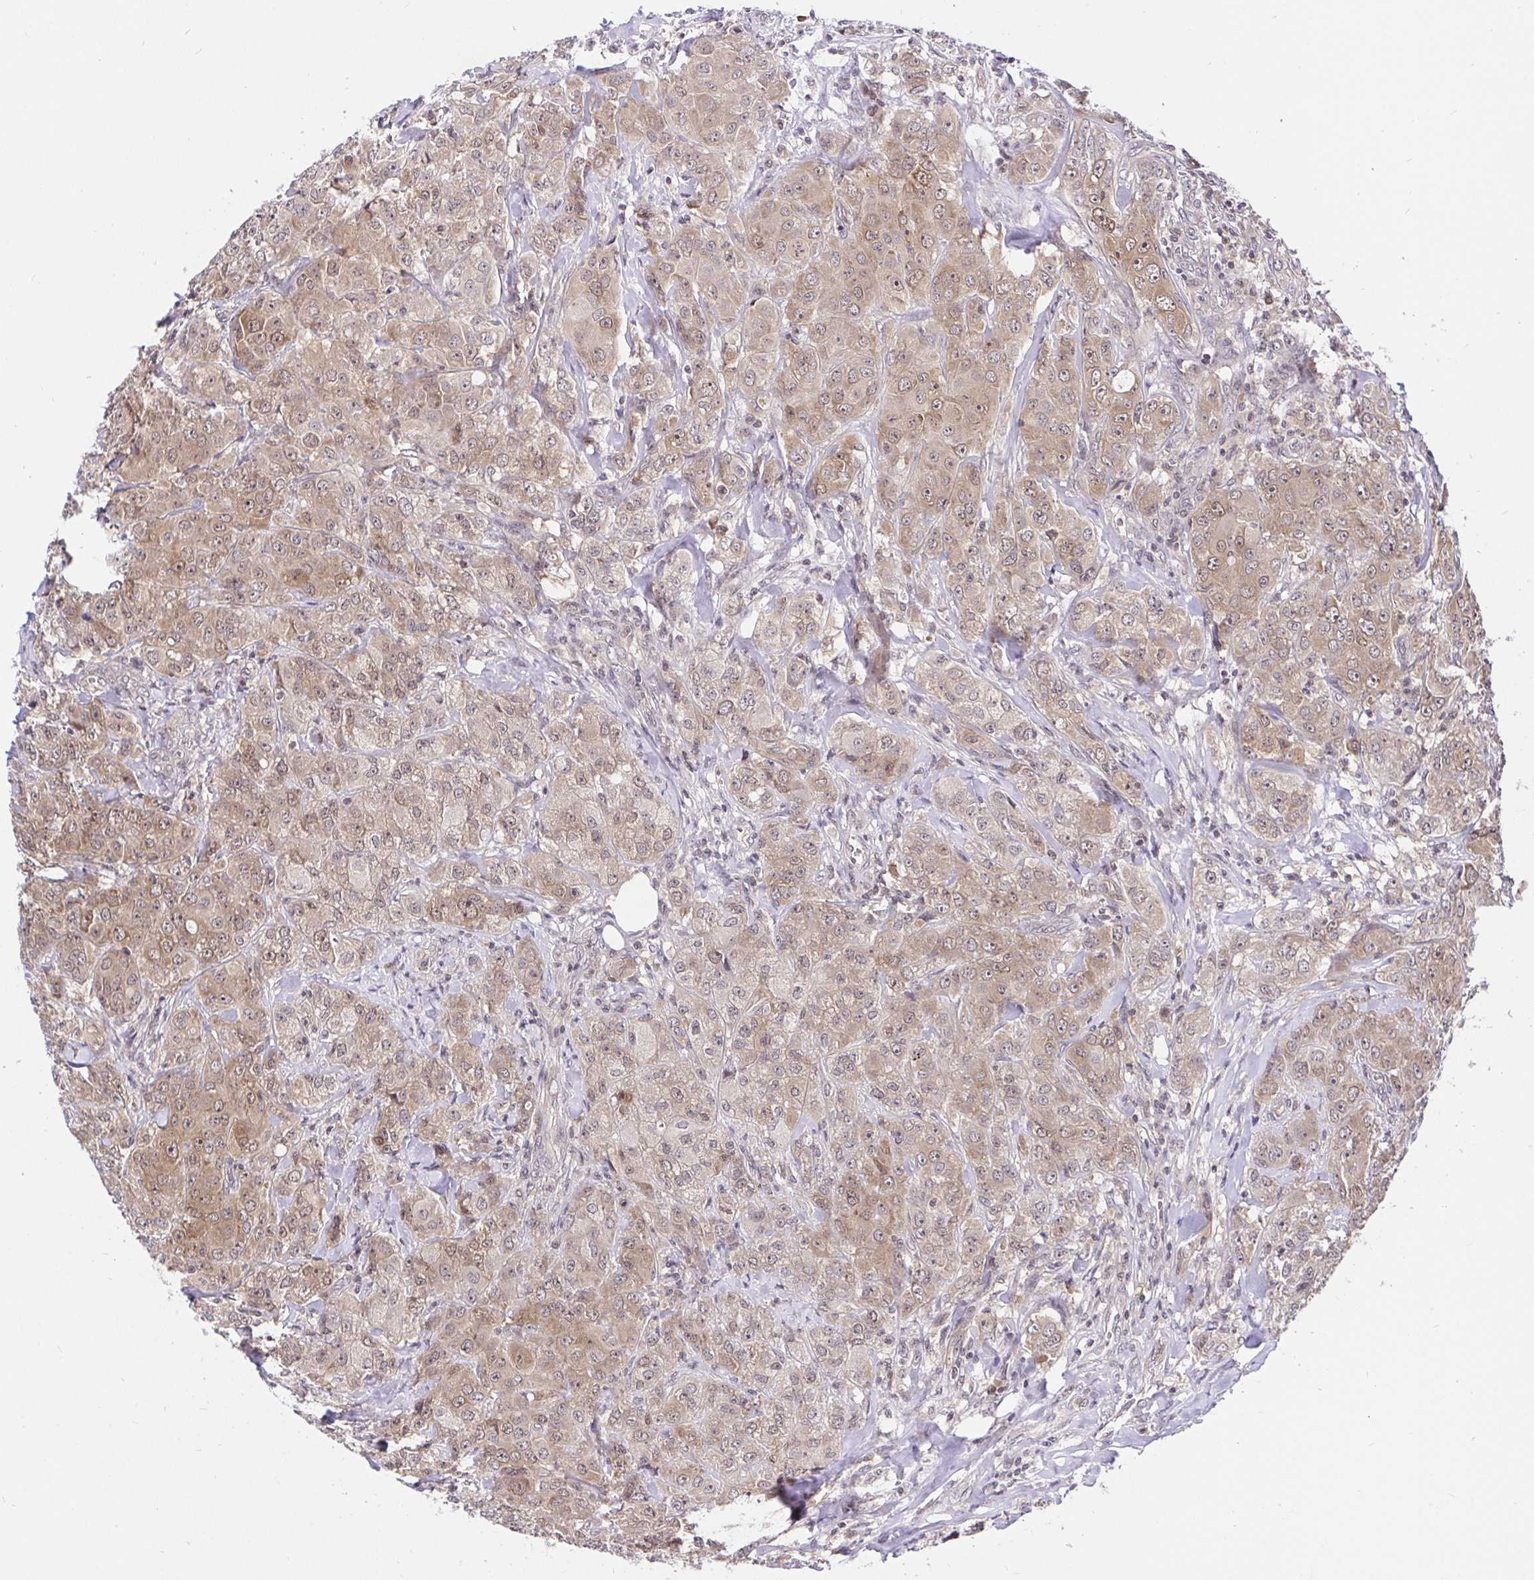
{"staining": {"intensity": "moderate", "quantity": ">75%", "location": "cytoplasmic/membranous,nuclear"}, "tissue": "breast cancer", "cell_type": "Tumor cells", "image_type": "cancer", "snomed": [{"axis": "morphology", "description": "Normal tissue, NOS"}, {"axis": "morphology", "description": "Duct carcinoma"}, {"axis": "topography", "description": "Breast"}], "caption": "IHC photomicrograph of breast cancer (intraductal carcinoma) stained for a protein (brown), which exhibits medium levels of moderate cytoplasmic/membranous and nuclear staining in about >75% of tumor cells.", "gene": "UBE2M", "patient": {"sex": "female", "age": 43}}